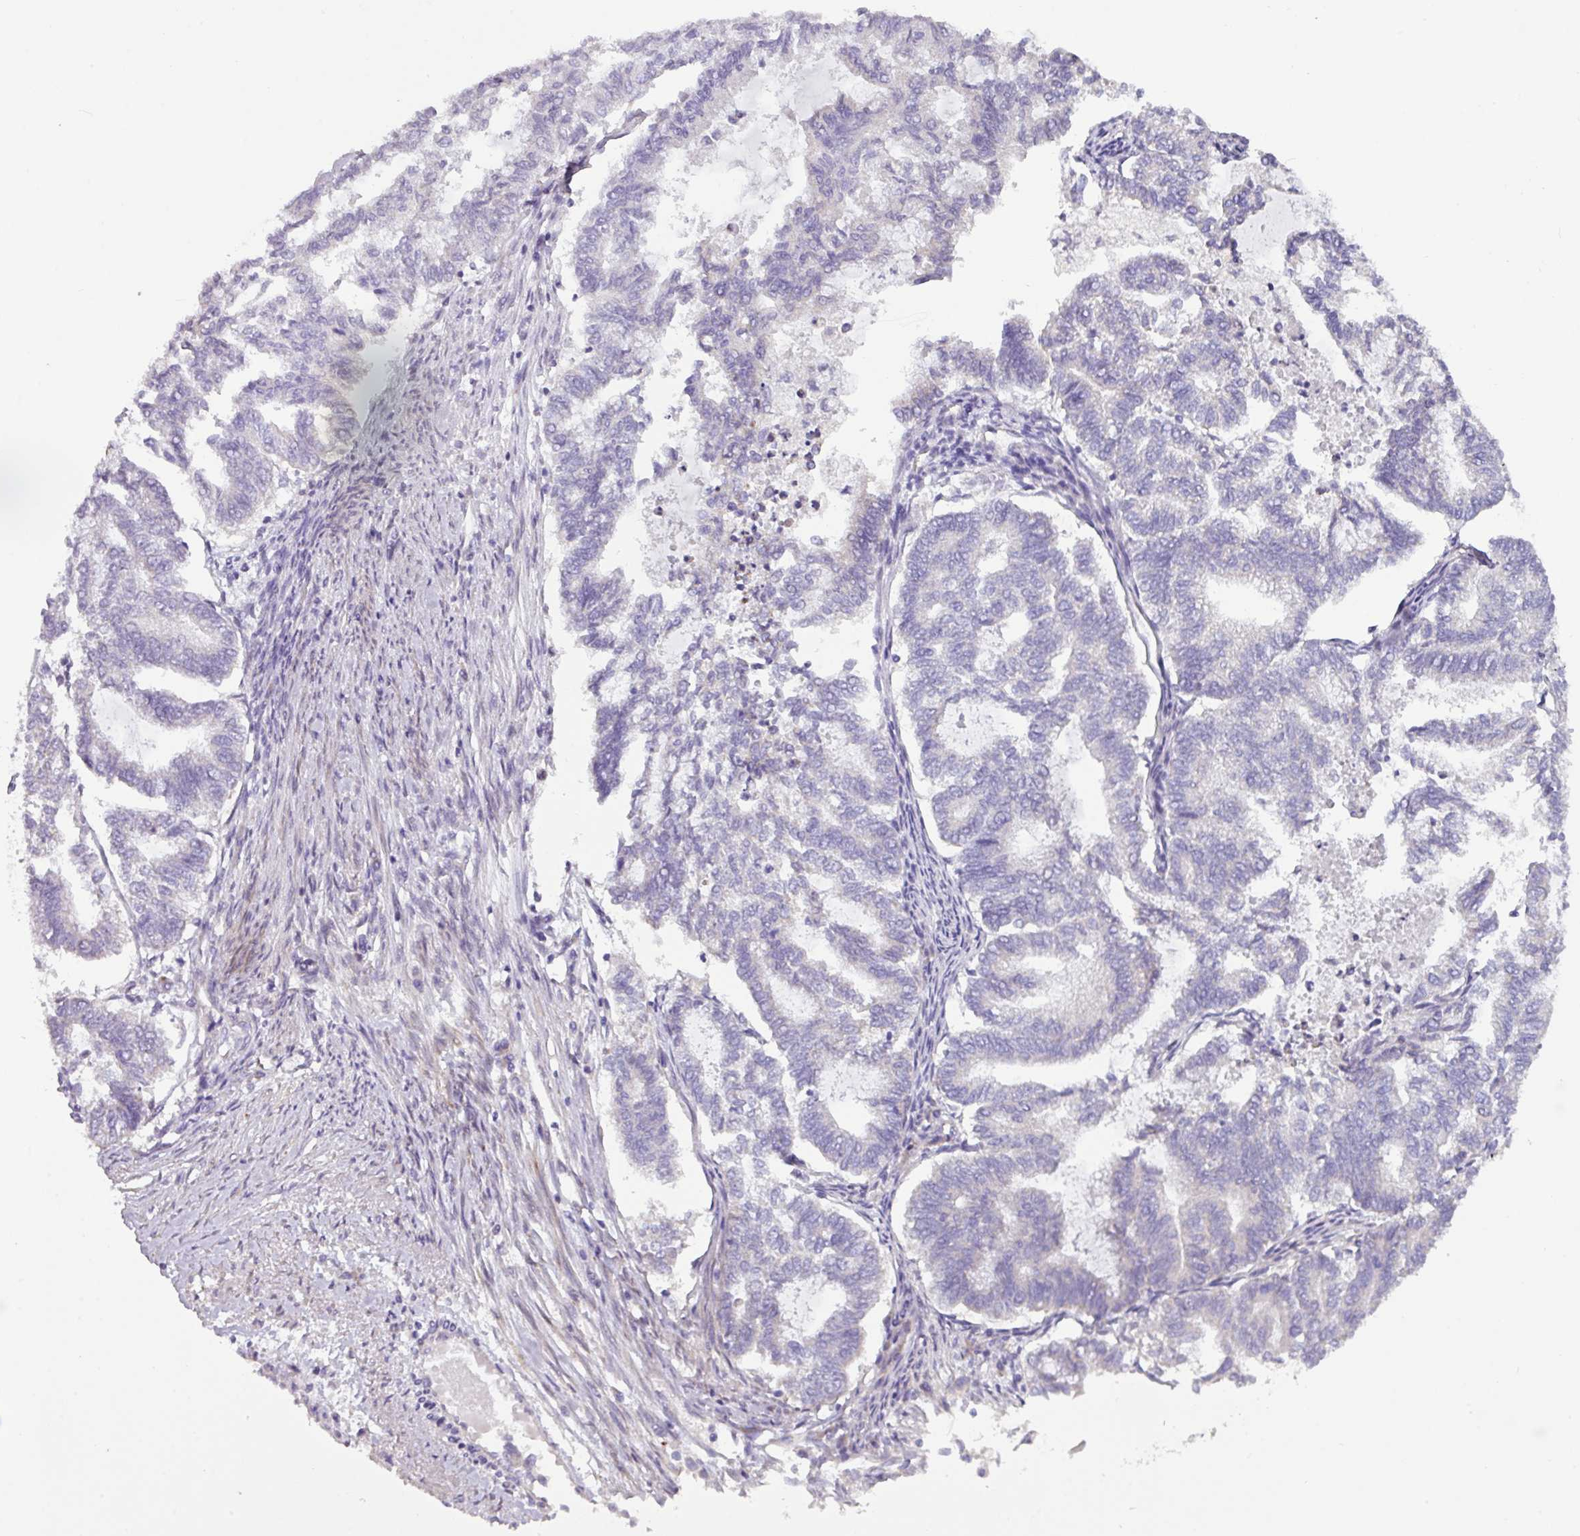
{"staining": {"intensity": "negative", "quantity": "none", "location": "none"}, "tissue": "endometrial cancer", "cell_type": "Tumor cells", "image_type": "cancer", "snomed": [{"axis": "morphology", "description": "Adenocarcinoma, NOS"}, {"axis": "topography", "description": "Endometrium"}], "caption": "Immunohistochemistry image of neoplastic tissue: human endometrial cancer (adenocarcinoma) stained with DAB (3,3'-diaminobenzidine) shows no significant protein staining in tumor cells. The staining was performed using DAB to visualize the protein expression in brown, while the nuclei were stained in blue with hematoxylin (Magnification: 20x).", "gene": "RGS16", "patient": {"sex": "female", "age": 79}}